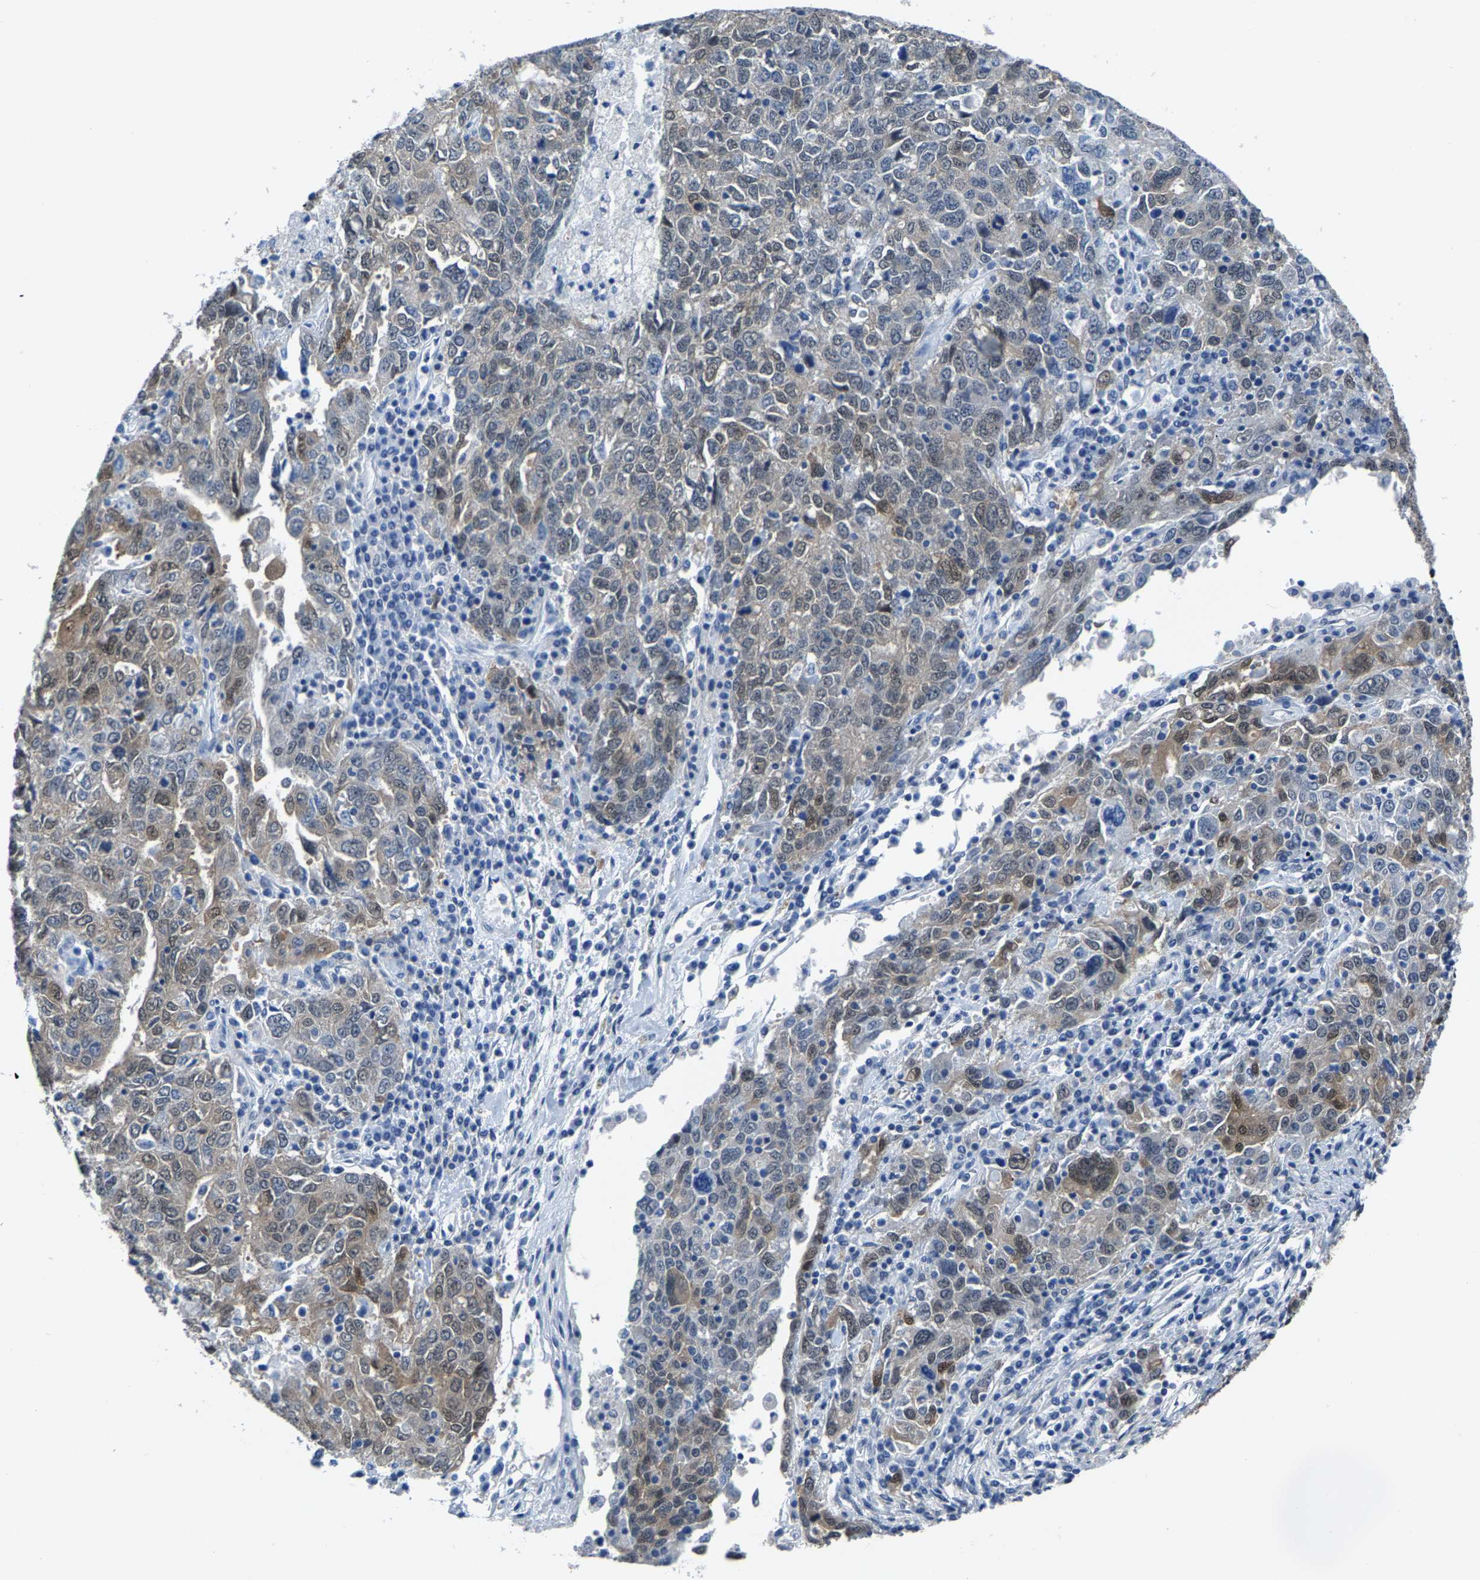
{"staining": {"intensity": "weak", "quantity": "25%-75%", "location": "cytoplasmic/membranous"}, "tissue": "ovarian cancer", "cell_type": "Tumor cells", "image_type": "cancer", "snomed": [{"axis": "morphology", "description": "Carcinoma, endometroid"}, {"axis": "topography", "description": "Ovary"}], "caption": "Tumor cells demonstrate weak cytoplasmic/membranous staining in about 25%-75% of cells in endometroid carcinoma (ovarian). (Stains: DAB (3,3'-diaminobenzidine) in brown, nuclei in blue, Microscopy: brightfield microscopy at high magnification).", "gene": "SSH3", "patient": {"sex": "female", "age": 62}}